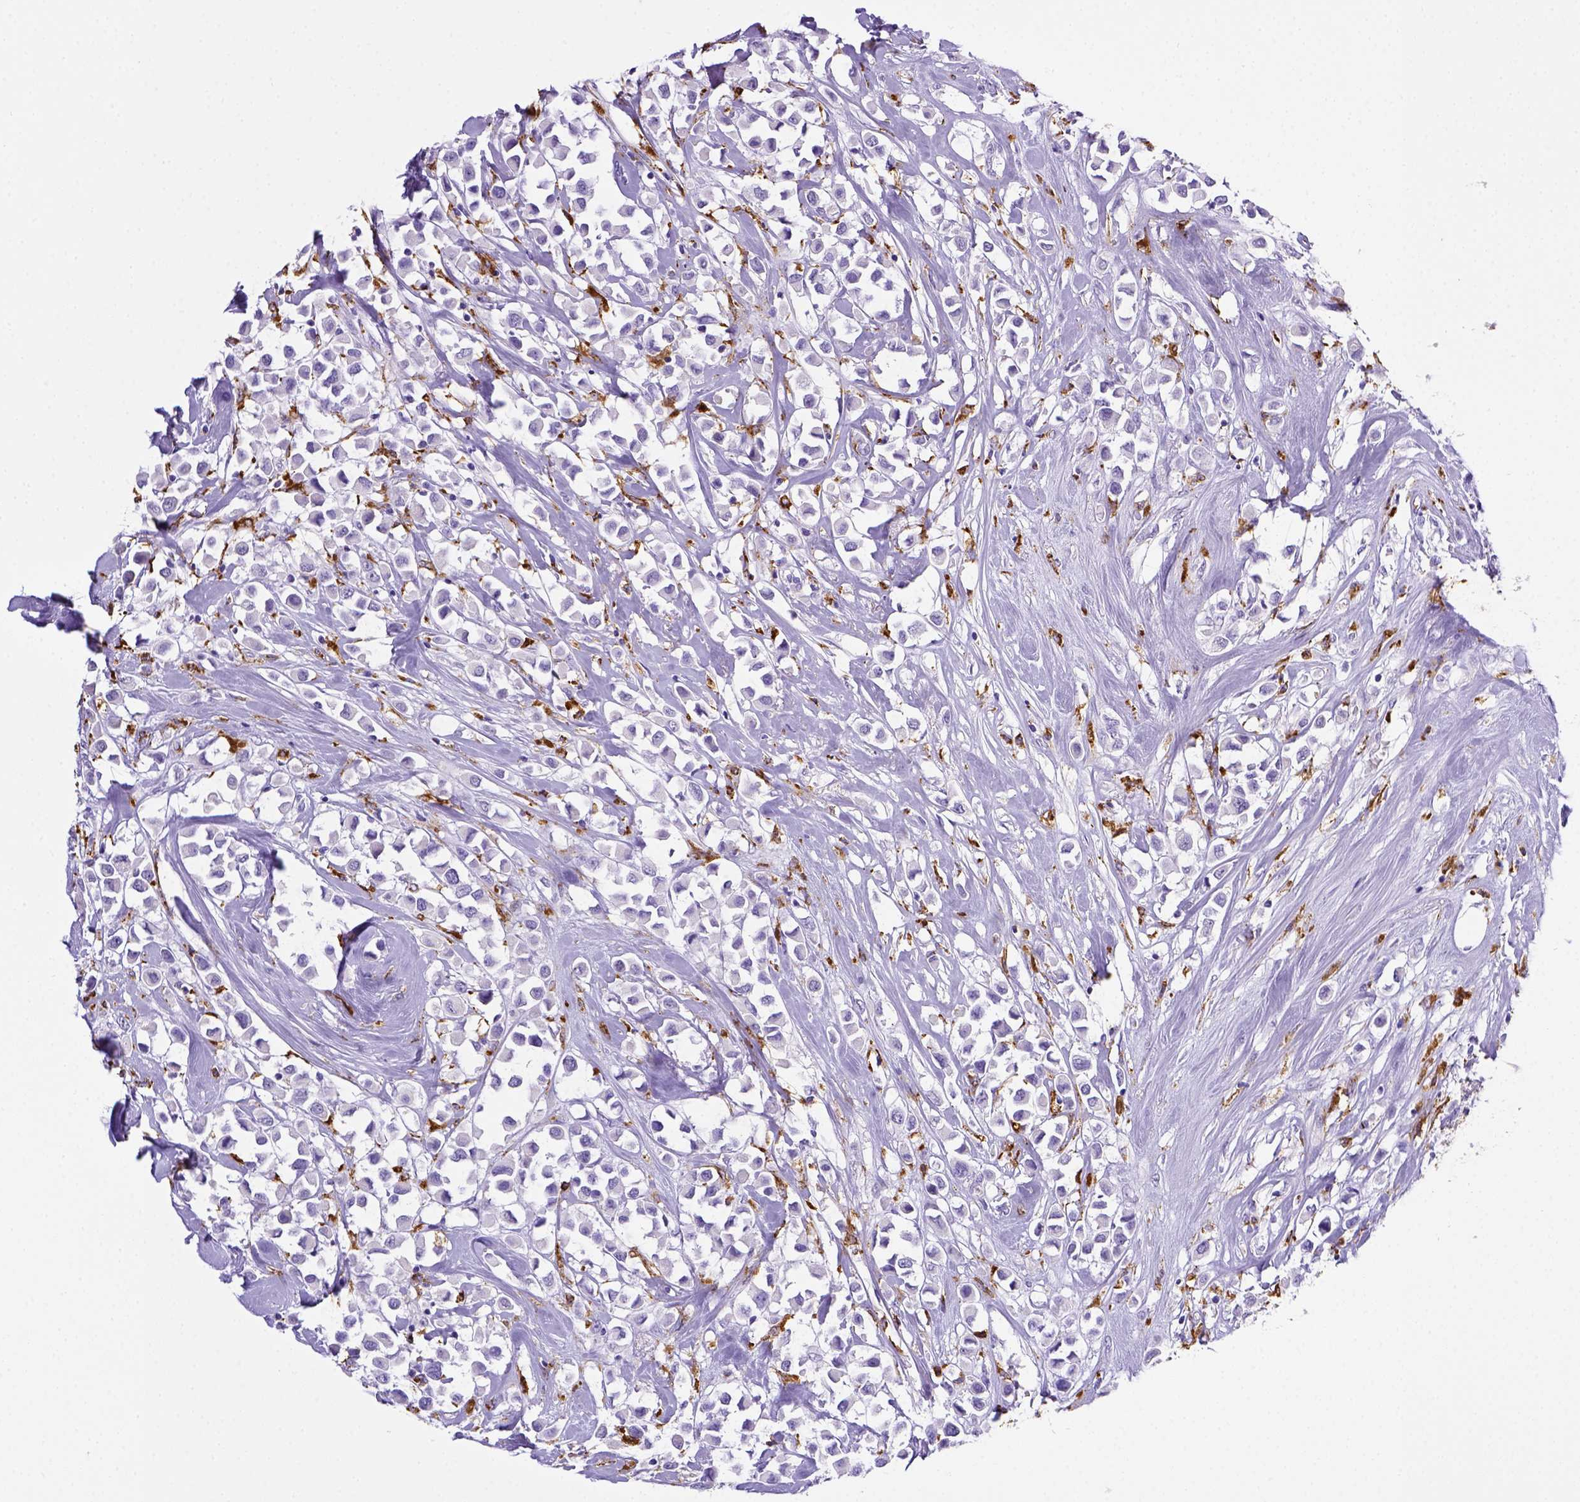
{"staining": {"intensity": "negative", "quantity": "none", "location": "none"}, "tissue": "breast cancer", "cell_type": "Tumor cells", "image_type": "cancer", "snomed": [{"axis": "morphology", "description": "Duct carcinoma"}, {"axis": "topography", "description": "Breast"}], "caption": "Immunohistochemical staining of human breast cancer (infiltrating ductal carcinoma) shows no significant staining in tumor cells.", "gene": "CD68", "patient": {"sex": "female", "age": 61}}